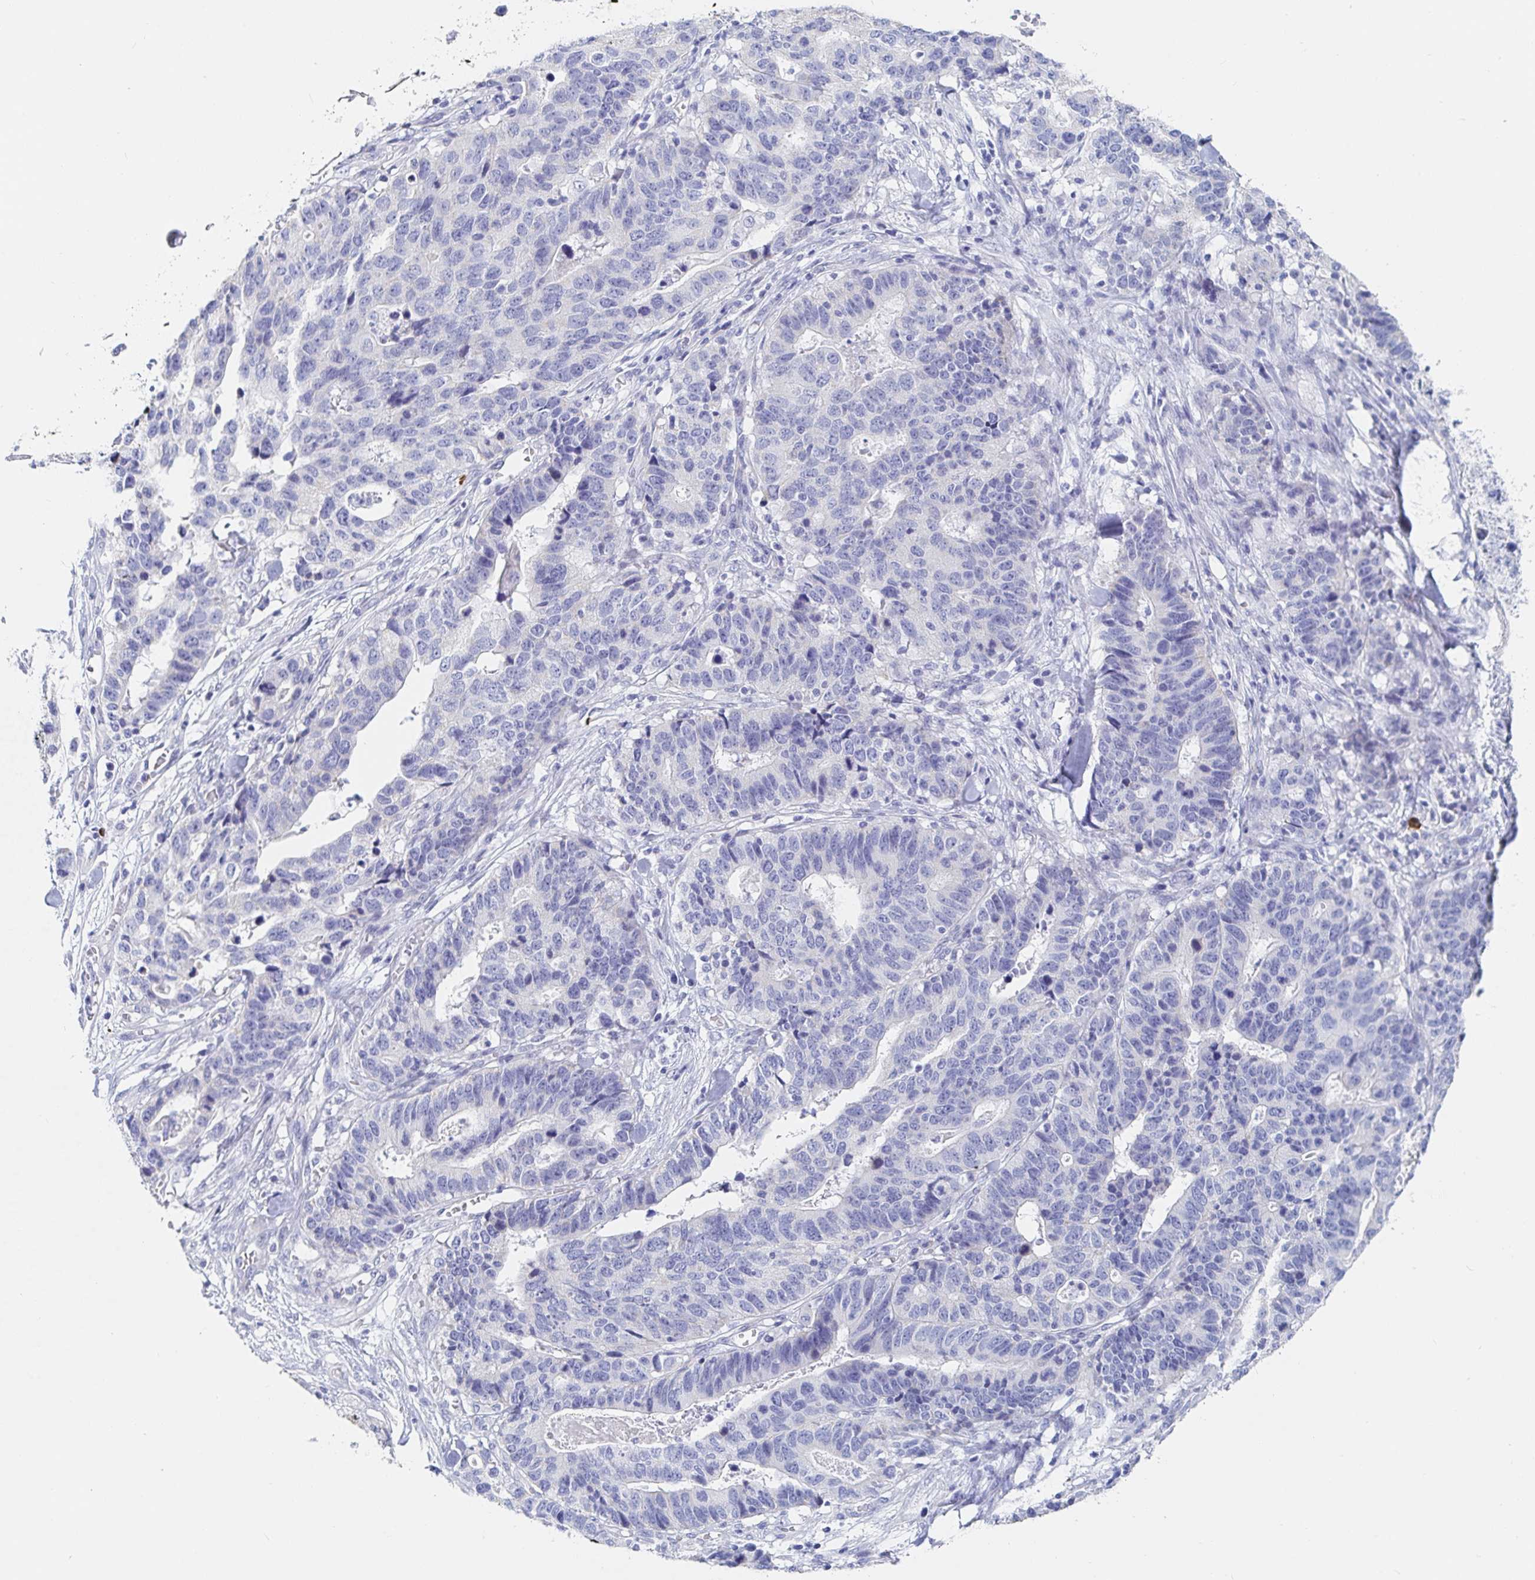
{"staining": {"intensity": "negative", "quantity": "none", "location": "none"}, "tissue": "stomach cancer", "cell_type": "Tumor cells", "image_type": "cancer", "snomed": [{"axis": "morphology", "description": "Adenocarcinoma, NOS"}, {"axis": "topography", "description": "Stomach, upper"}], "caption": "Human stomach adenocarcinoma stained for a protein using IHC displays no positivity in tumor cells.", "gene": "PACSIN1", "patient": {"sex": "female", "age": 67}}